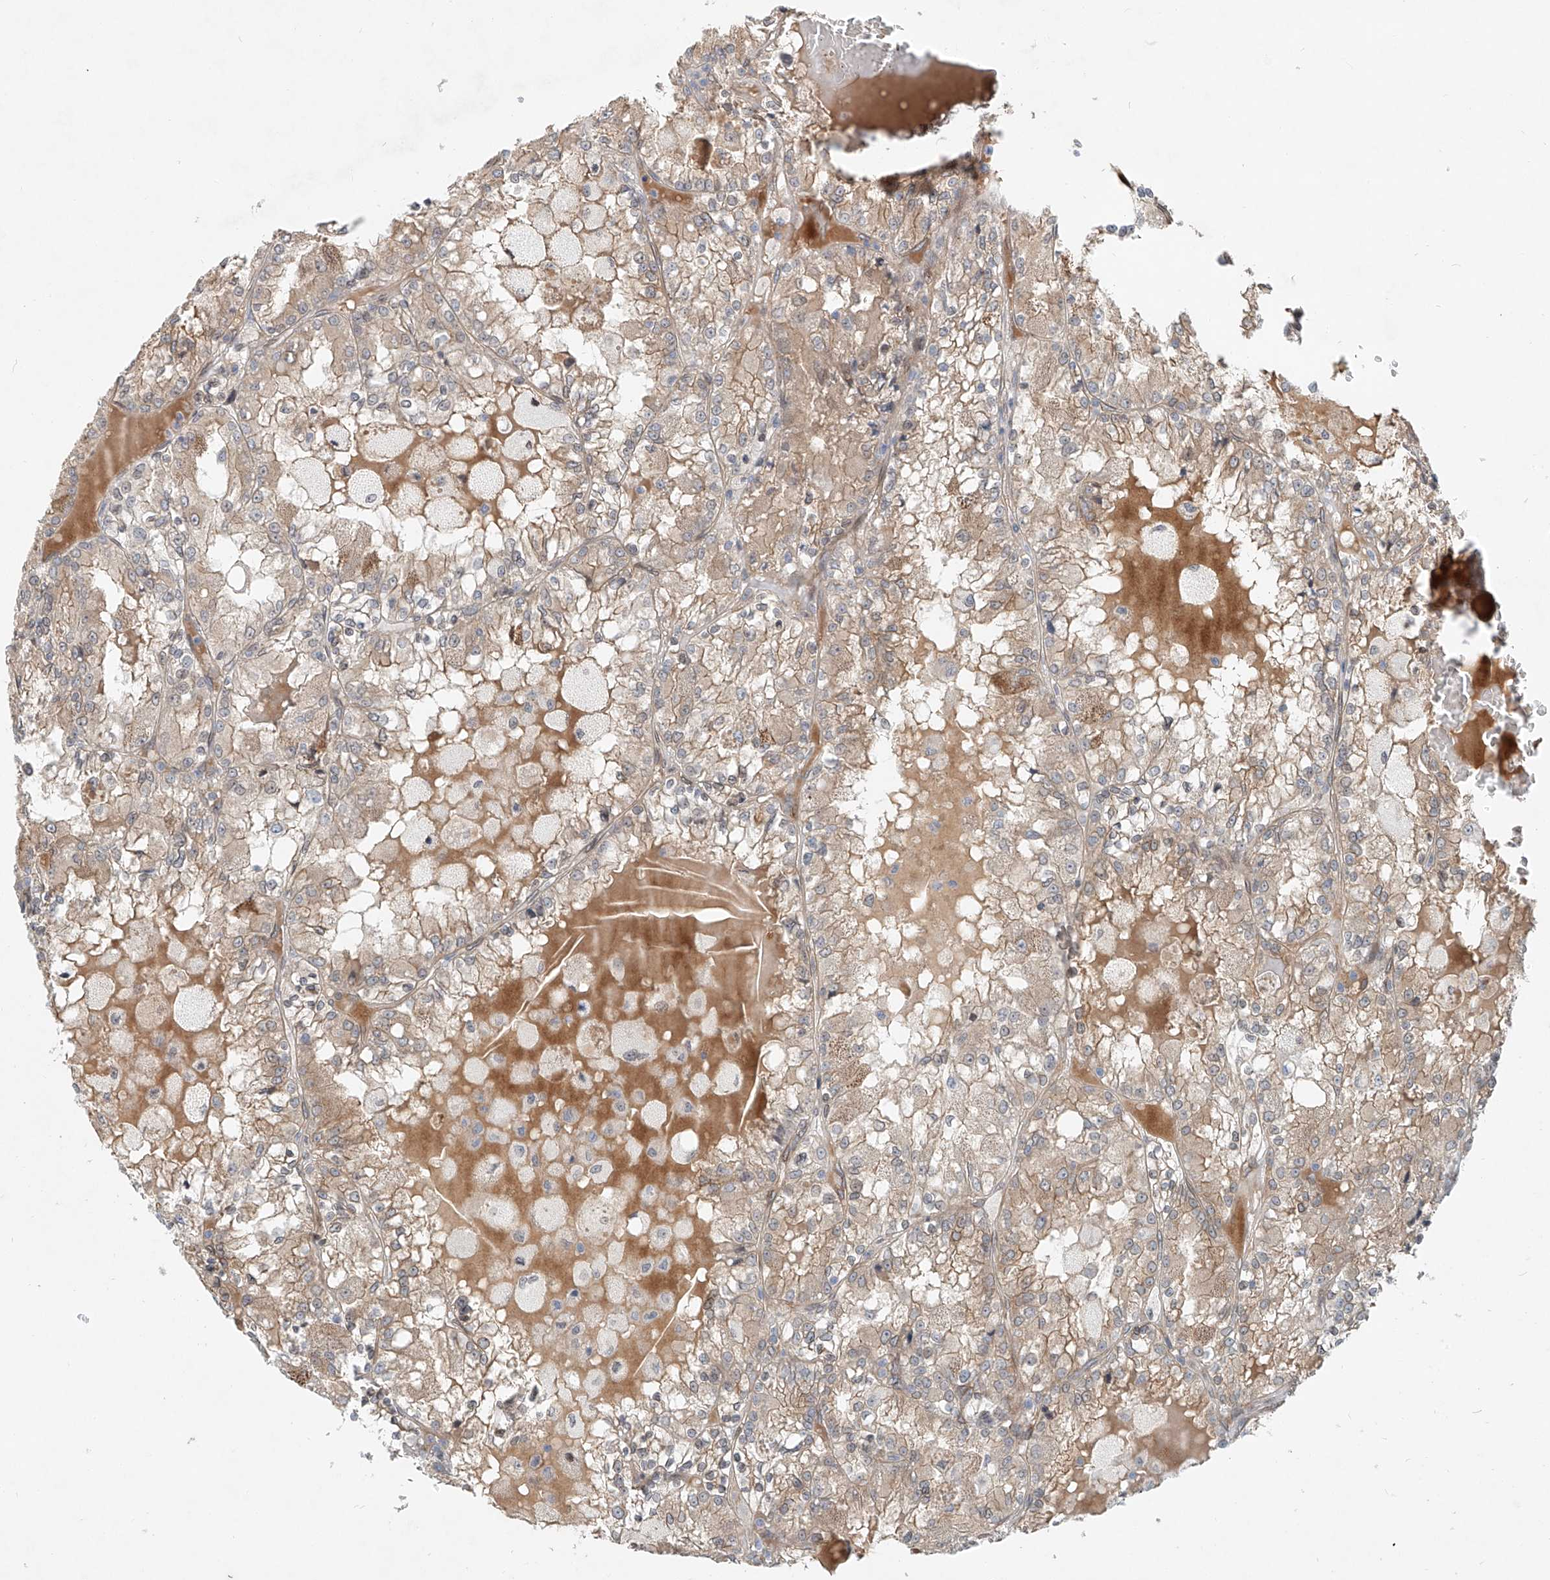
{"staining": {"intensity": "moderate", "quantity": "<25%", "location": "cytoplasmic/membranous"}, "tissue": "renal cancer", "cell_type": "Tumor cells", "image_type": "cancer", "snomed": [{"axis": "morphology", "description": "Adenocarcinoma, NOS"}, {"axis": "topography", "description": "Kidney"}], "caption": "Human adenocarcinoma (renal) stained with a protein marker demonstrates moderate staining in tumor cells.", "gene": "SASH1", "patient": {"sex": "female", "age": 56}}